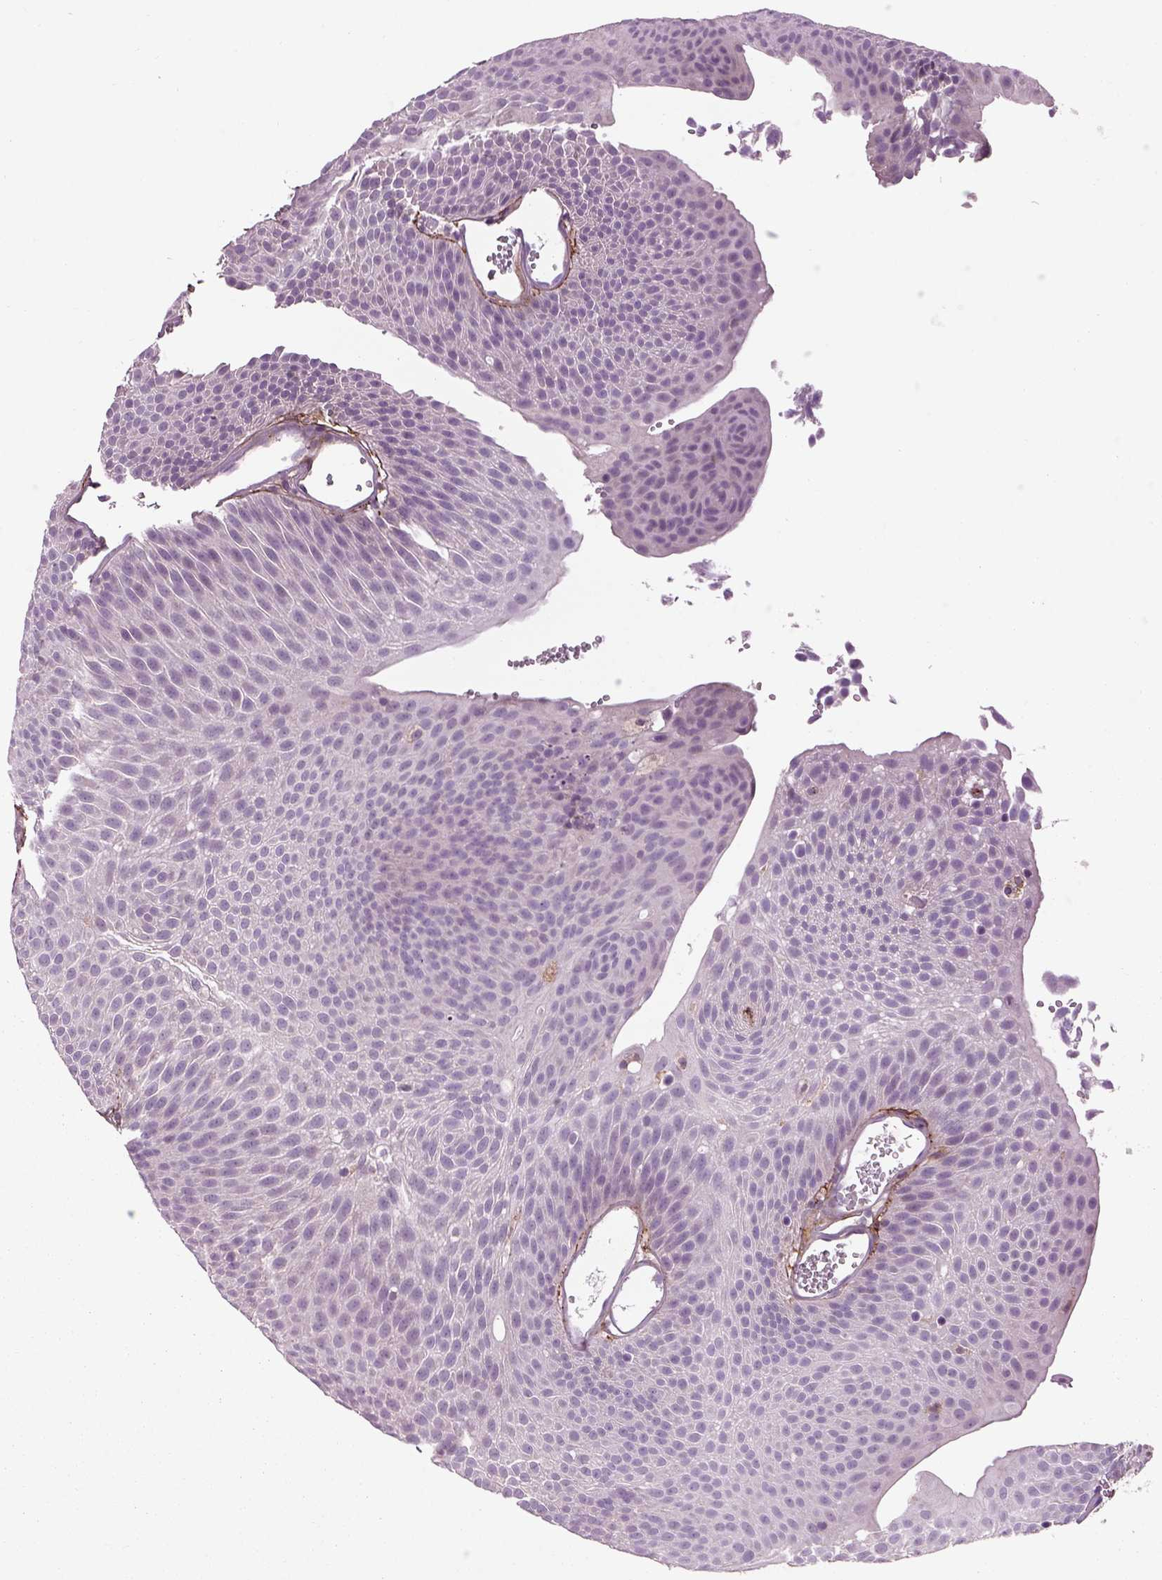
{"staining": {"intensity": "negative", "quantity": "none", "location": "none"}, "tissue": "urothelial cancer", "cell_type": "Tumor cells", "image_type": "cancer", "snomed": [{"axis": "morphology", "description": "Urothelial carcinoma, Low grade"}, {"axis": "topography", "description": "Urinary bladder"}], "caption": "Immunohistochemistry micrograph of neoplastic tissue: human low-grade urothelial carcinoma stained with DAB (3,3'-diaminobenzidine) shows no significant protein positivity in tumor cells.", "gene": "EMILIN2", "patient": {"sex": "male", "age": 52}}